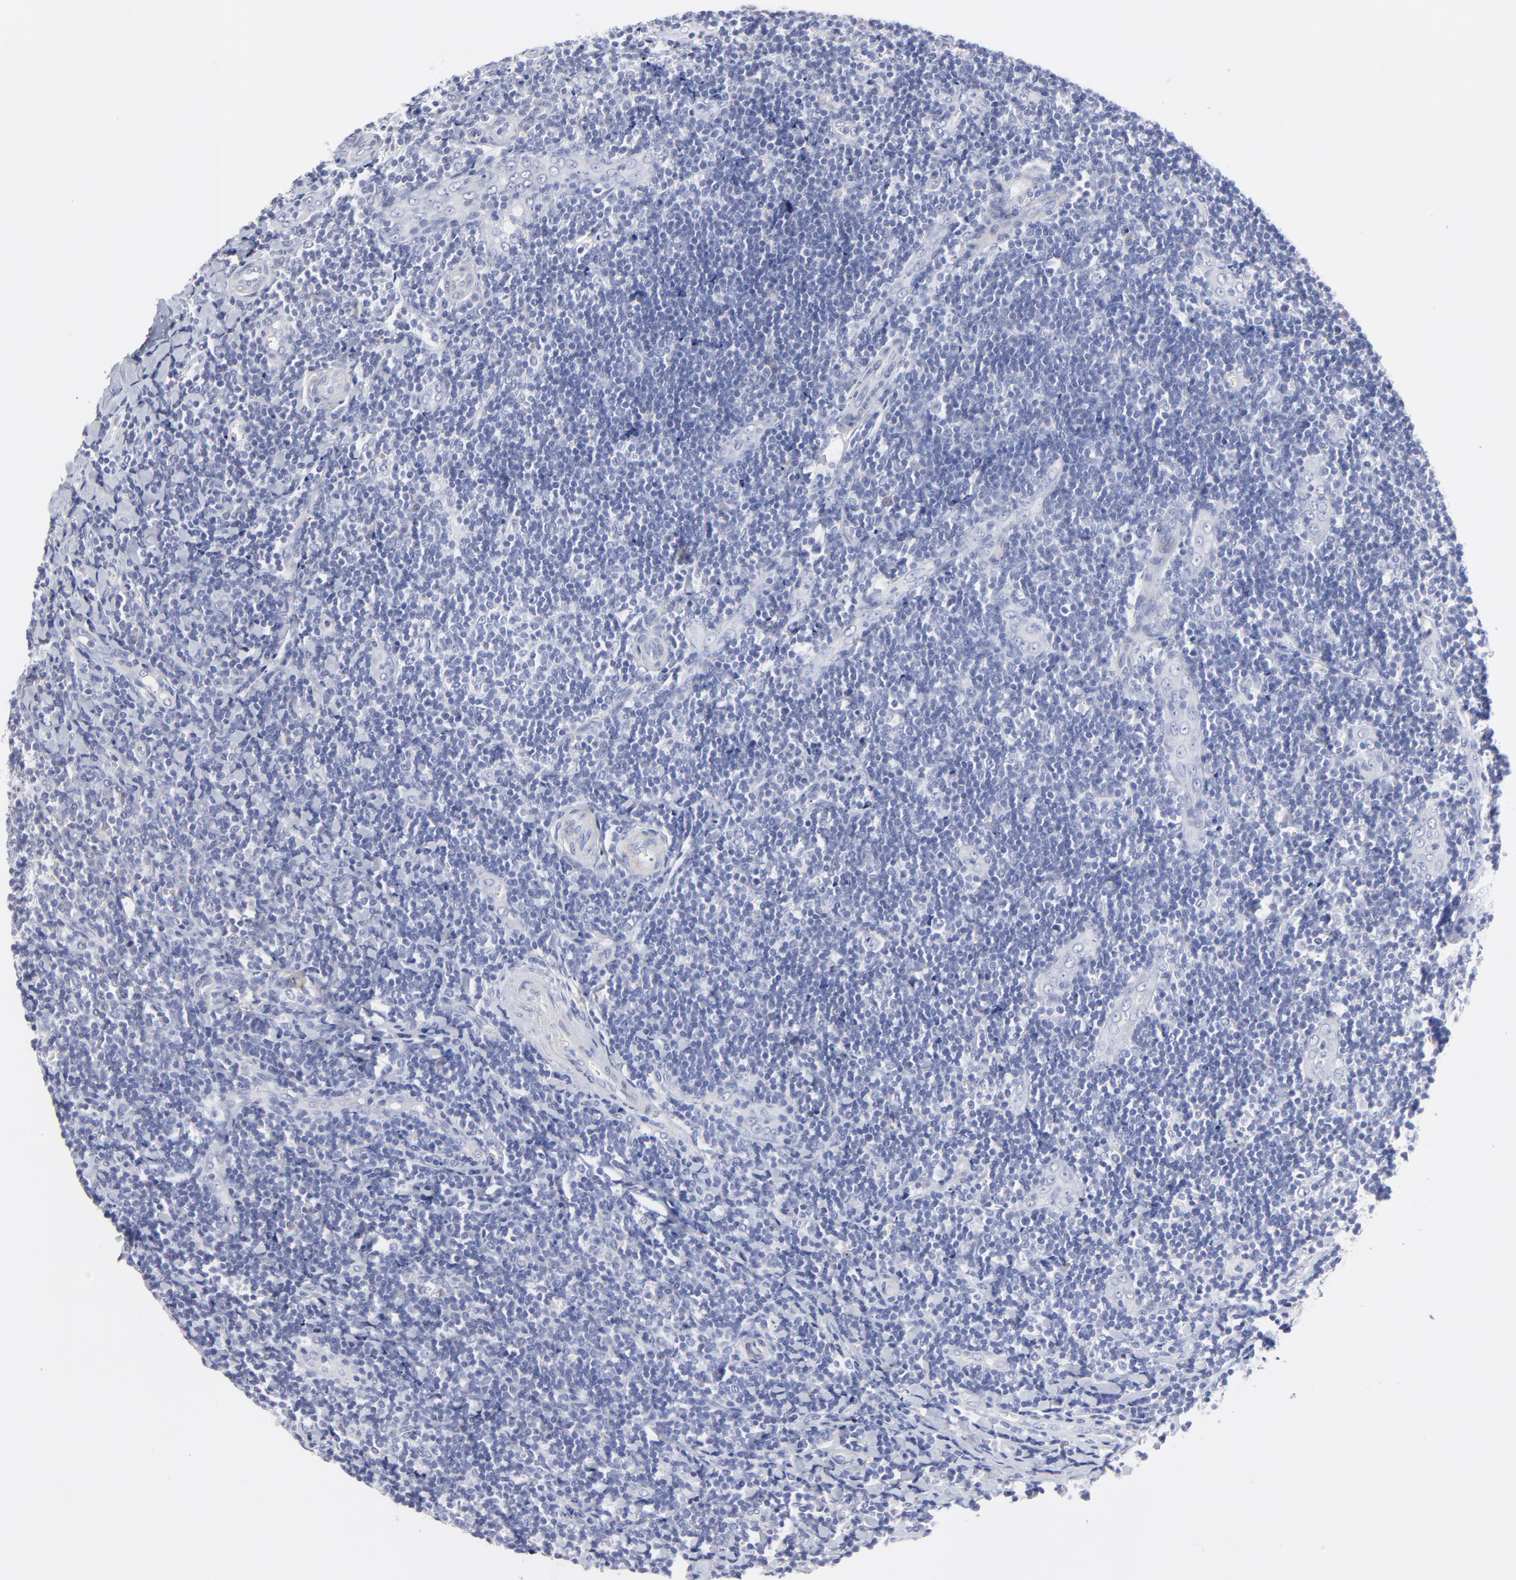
{"staining": {"intensity": "negative", "quantity": "none", "location": "none"}, "tissue": "tonsil", "cell_type": "Germinal center cells", "image_type": "normal", "snomed": [{"axis": "morphology", "description": "Normal tissue, NOS"}, {"axis": "topography", "description": "Tonsil"}], "caption": "The immunohistochemistry (IHC) micrograph has no significant expression in germinal center cells of tonsil. (DAB (3,3'-diaminobenzidine) immunohistochemistry, high magnification).", "gene": "DUSP9", "patient": {"sex": "male", "age": 20}}